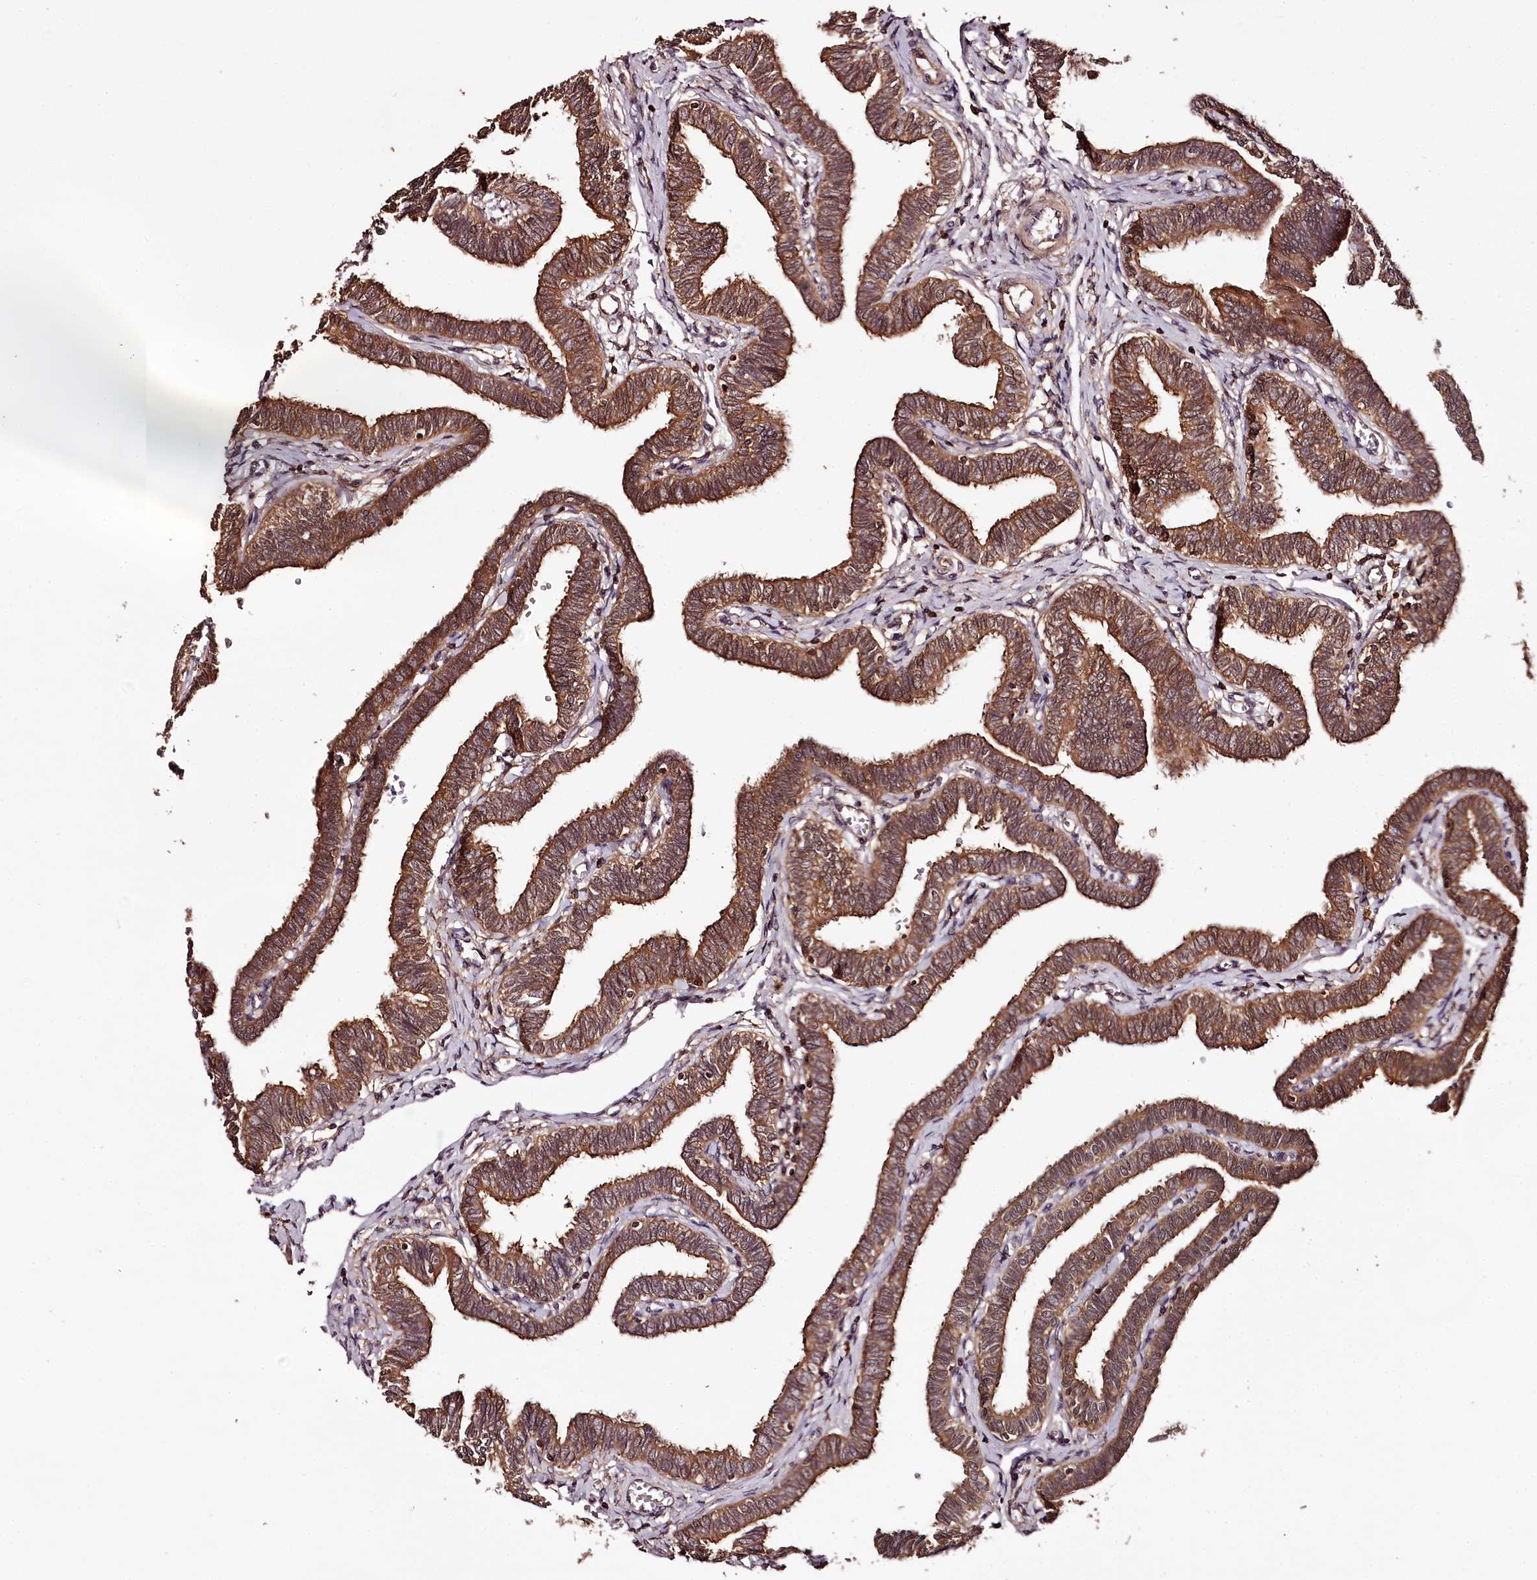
{"staining": {"intensity": "strong", "quantity": ">75%", "location": "cytoplasmic/membranous"}, "tissue": "fallopian tube", "cell_type": "Glandular cells", "image_type": "normal", "snomed": [{"axis": "morphology", "description": "Normal tissue, NOS"}, {"axis": "topography", "description": "Fallopian tube"}, {"axis": "topography", "description": "Ovary"}], "caption": "A brown stain highlights strong cytoplasmic/membranous staining of a protein in glandular cells of benign fallopian tube. (Stains: DAB in brown, nuclei in blue, Microscopy: brightfield microscopy at high magnification).", "gene": "TTC12", "patient": {"sex": "female", "age": 23}}